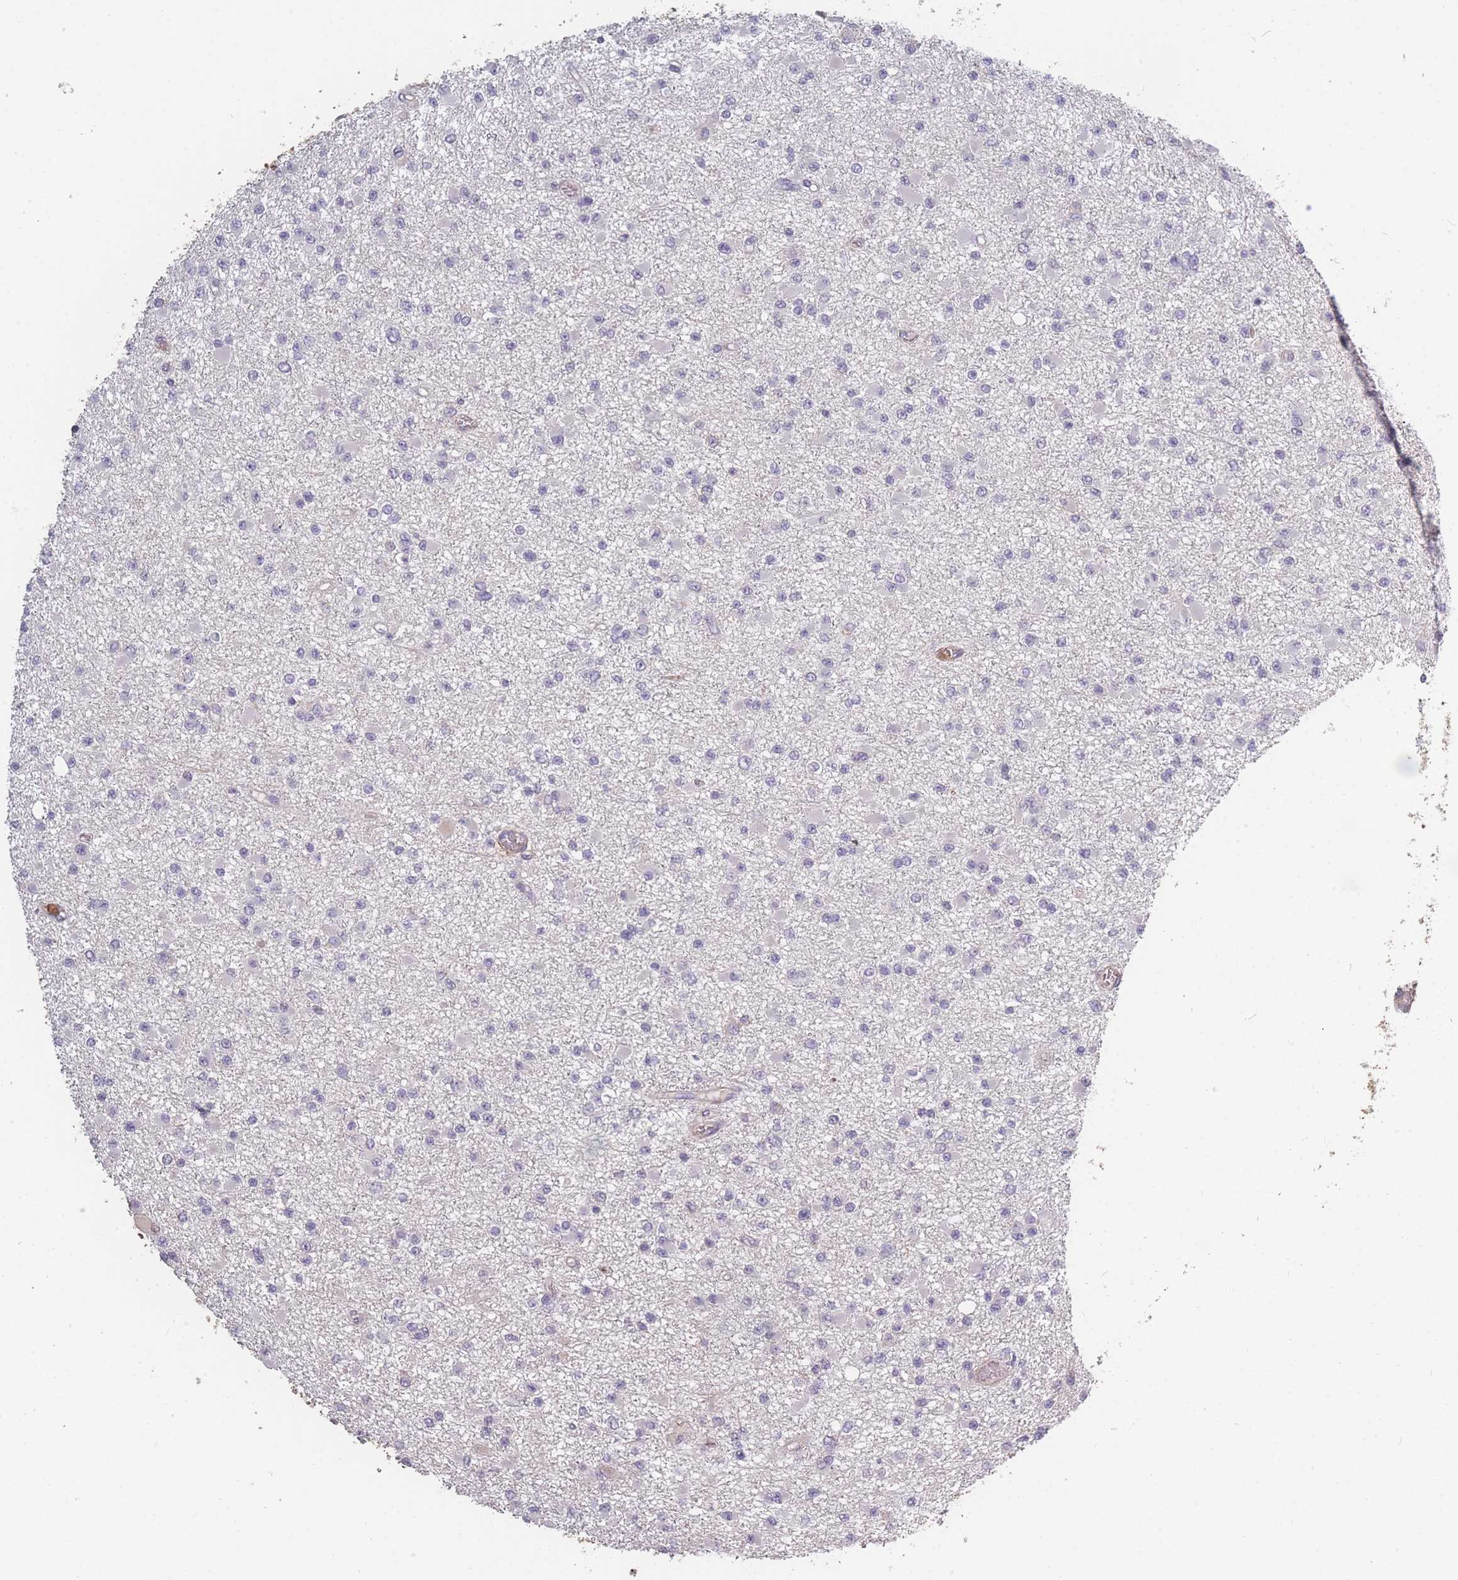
{"staining": {"intensity": "negative", "quantity": "none", "location": "none"}, "tissue": "glioma", "cell_type": "Tumor cells", "image_type": "cancer", "snomed": [{"axis": "morphology", "description": "Glioma, malignant, Low grade"}, {"axis": "topography", "description": "Brain"}], "caption": "This is a image of immunohistochemistry (IHC) staining of glioma, which shows no positivity in tumor cells. (DAB IHC with hematoxylin counter stain).", "gene": "BST1", "patient": {"sex": "female", "age": 22}}